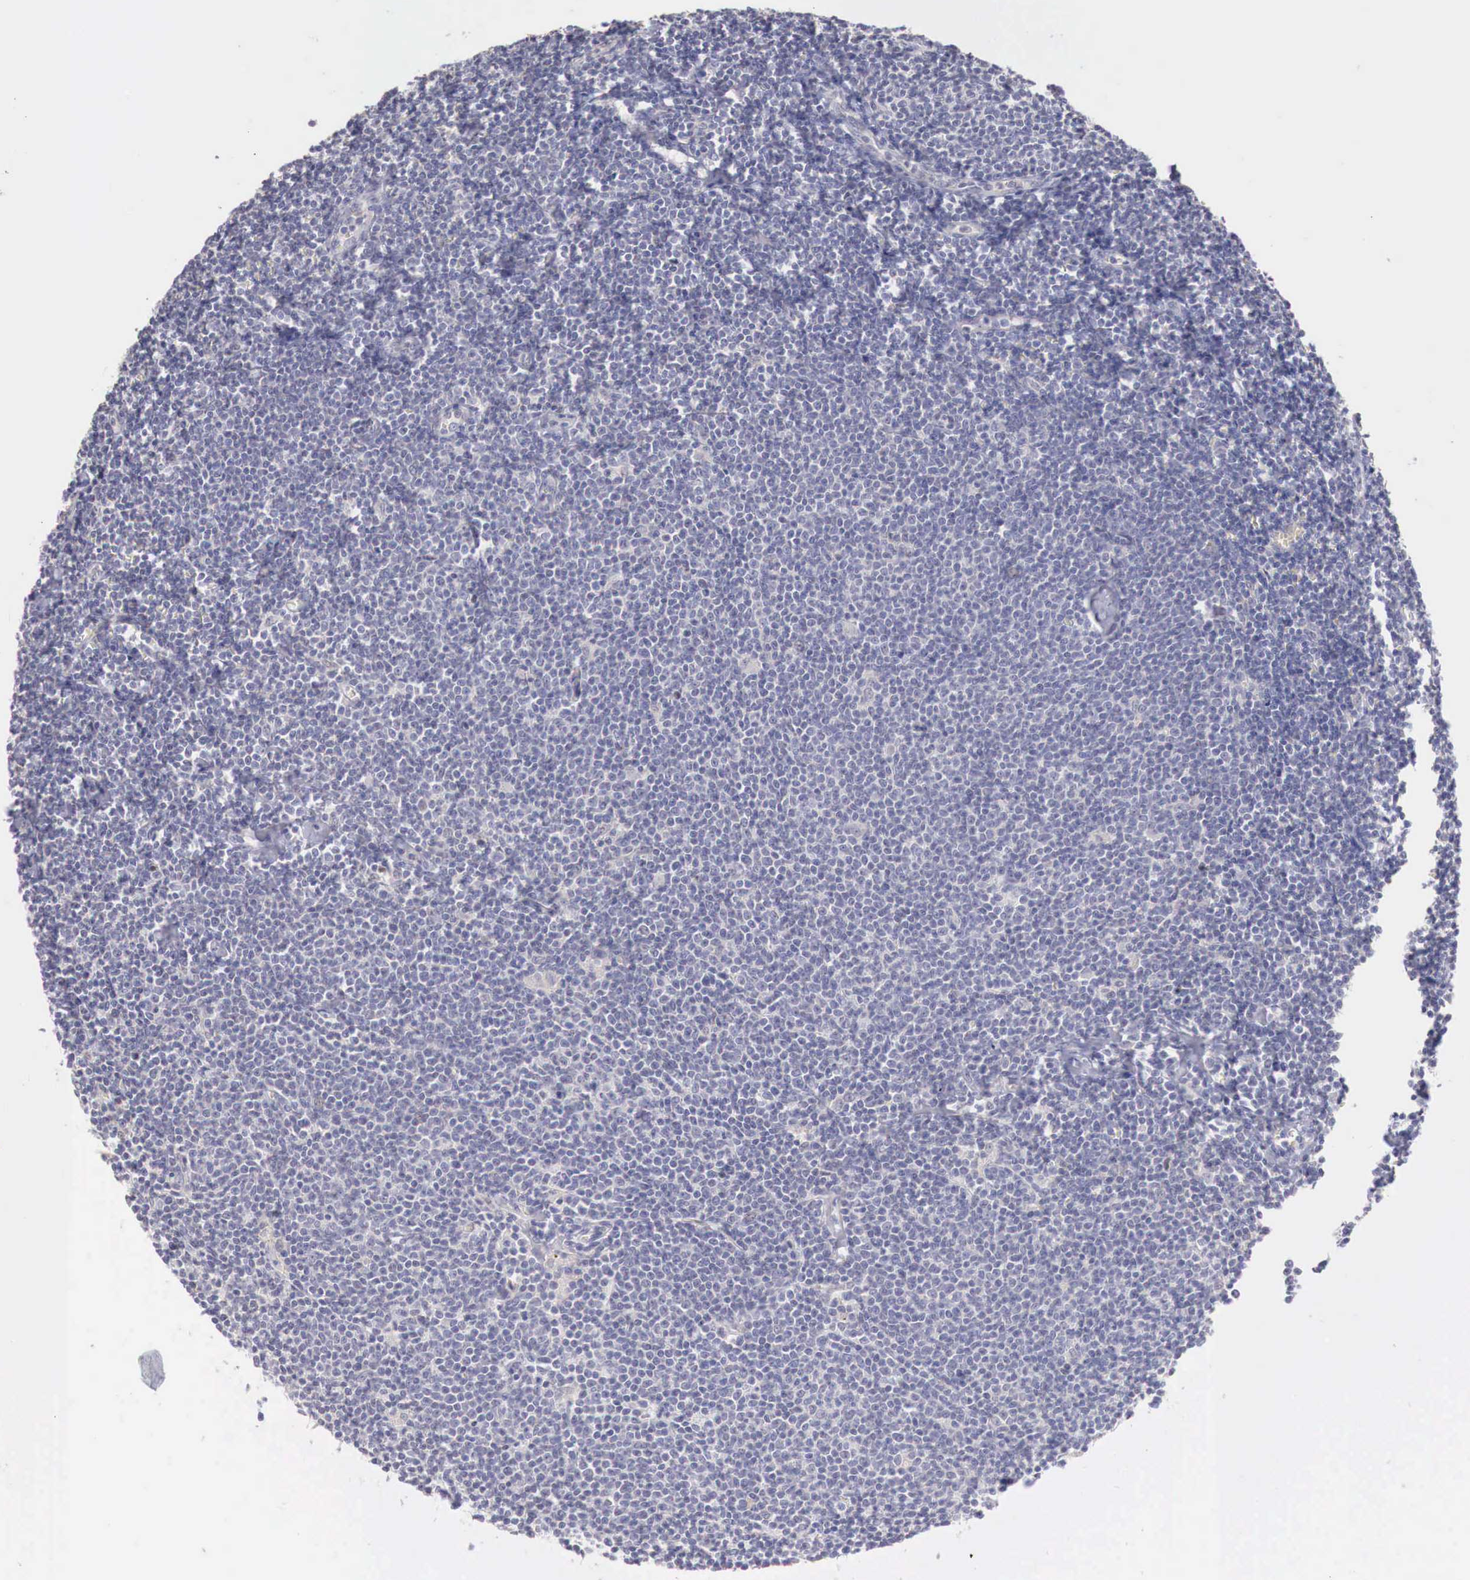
{"staining": {"intensity": "negative", "quantity": "none", "location": "none"}, "tissue": "lymphoma", "cell_type": "Tumor cells", "image_type": "cancer", "snomed": [{"axis": "morphology", "description": "Malignant lymphoma, non-Hodgkin's type, Low grade"}, {"axis": "topography", "description": "Lymph node"}], "caption": "The immunohistochemistry photomicrograph has no significant positivity in tumor cells of lymphoma tissue. Brightfield microscopy of immunohistochemistry stained with DAB (3,3'-diaminobenzidine) (brown) and hematoxylin (blue), captured at high magnification.", "gene": "TRIM13", "patient": {"sex": "male", "age": 65}}